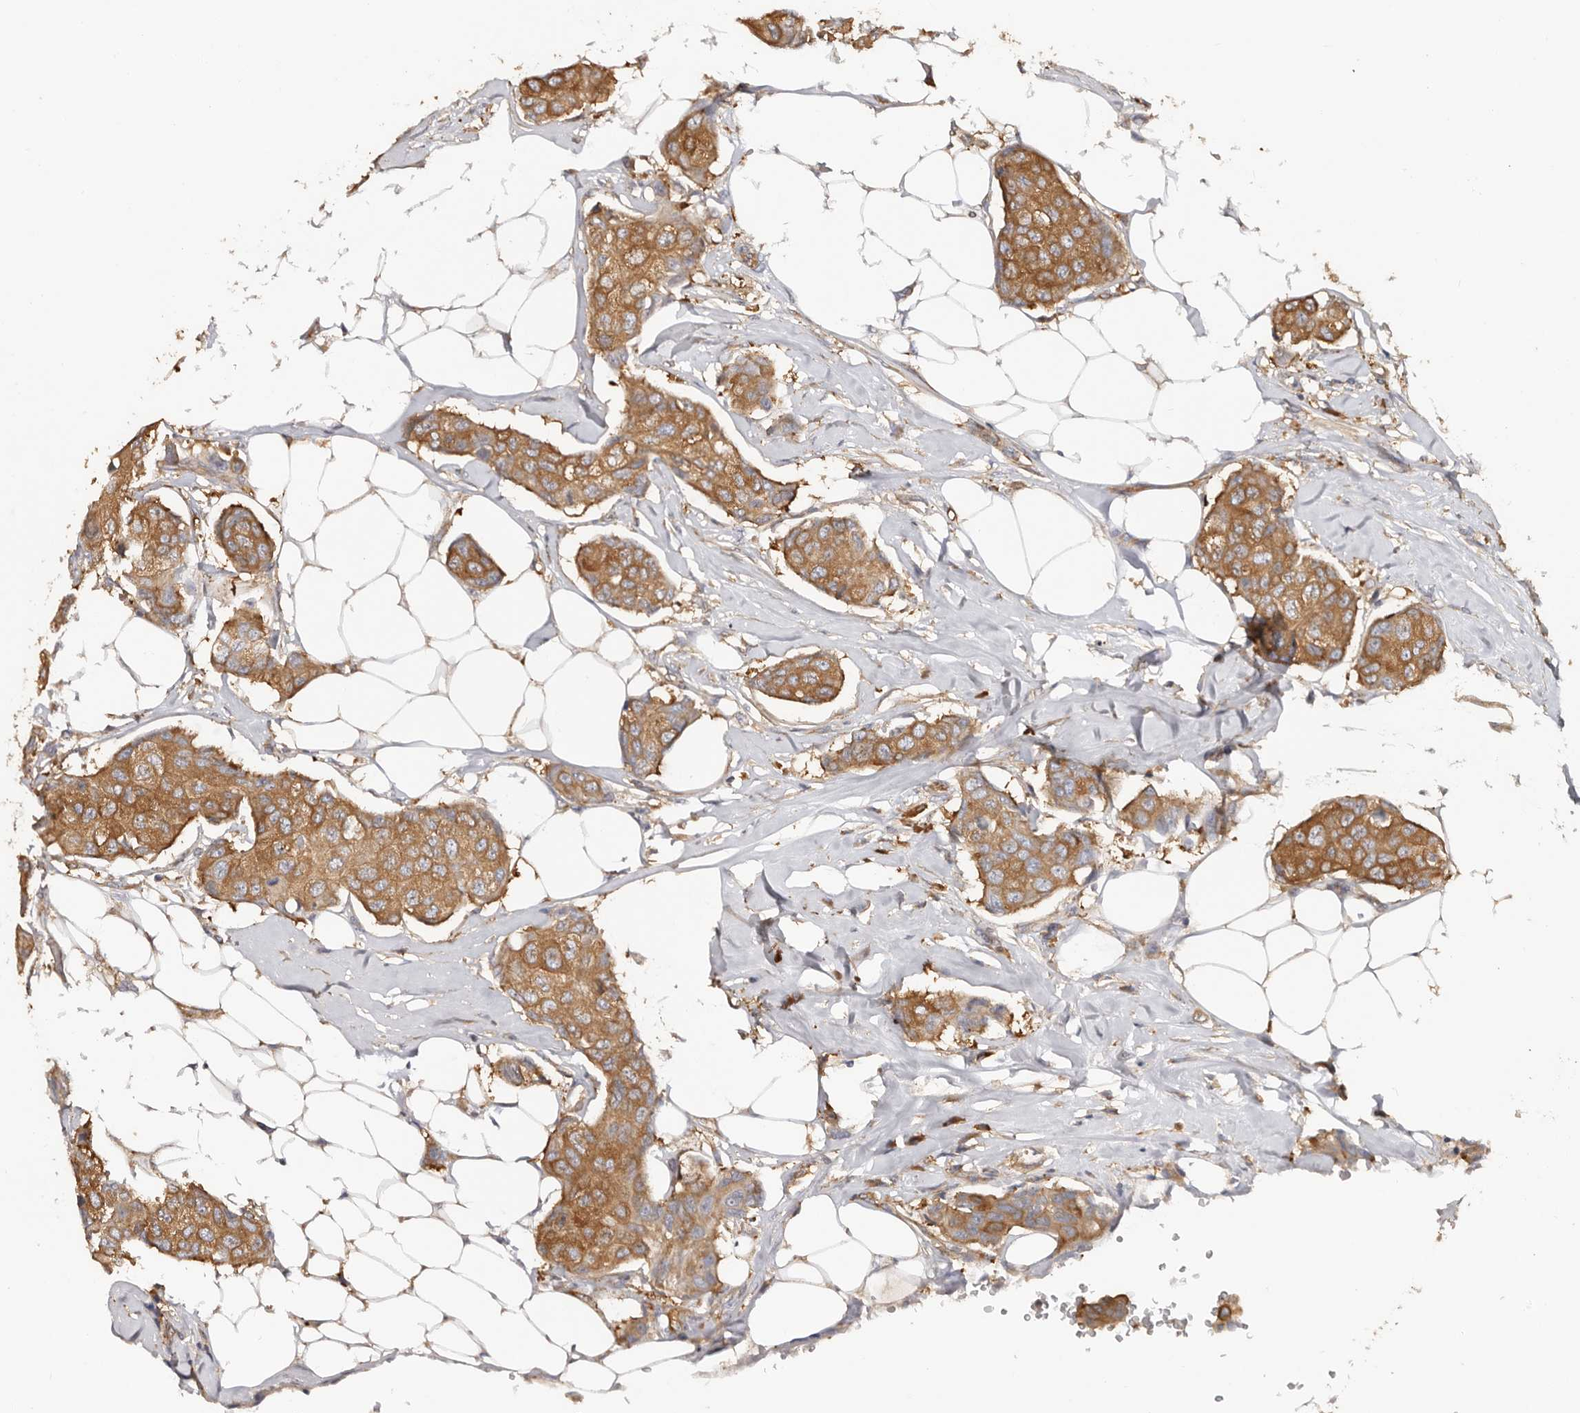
{"staining": {"intensity": "moderate", "quantity": ">75%", "location": "cytoplasmic/membranous"}, "tissue": "breast cancer", "cell_type": "Tumor cells", "image_type": "cancer", "snomed": [{"axis": "morphology", "description": "Duct carcinoma"}, {"axis": "topography", "description": "Breast"}], "caption": "IHC (DAB) staining of human intraductal carcinoma (breast) reveals moderate cytoplasmic/membranous protein staining in approximately >75% of tumor cells.", "gene": "EPRS1", "patient": {"sex": "female", "age": 80}}